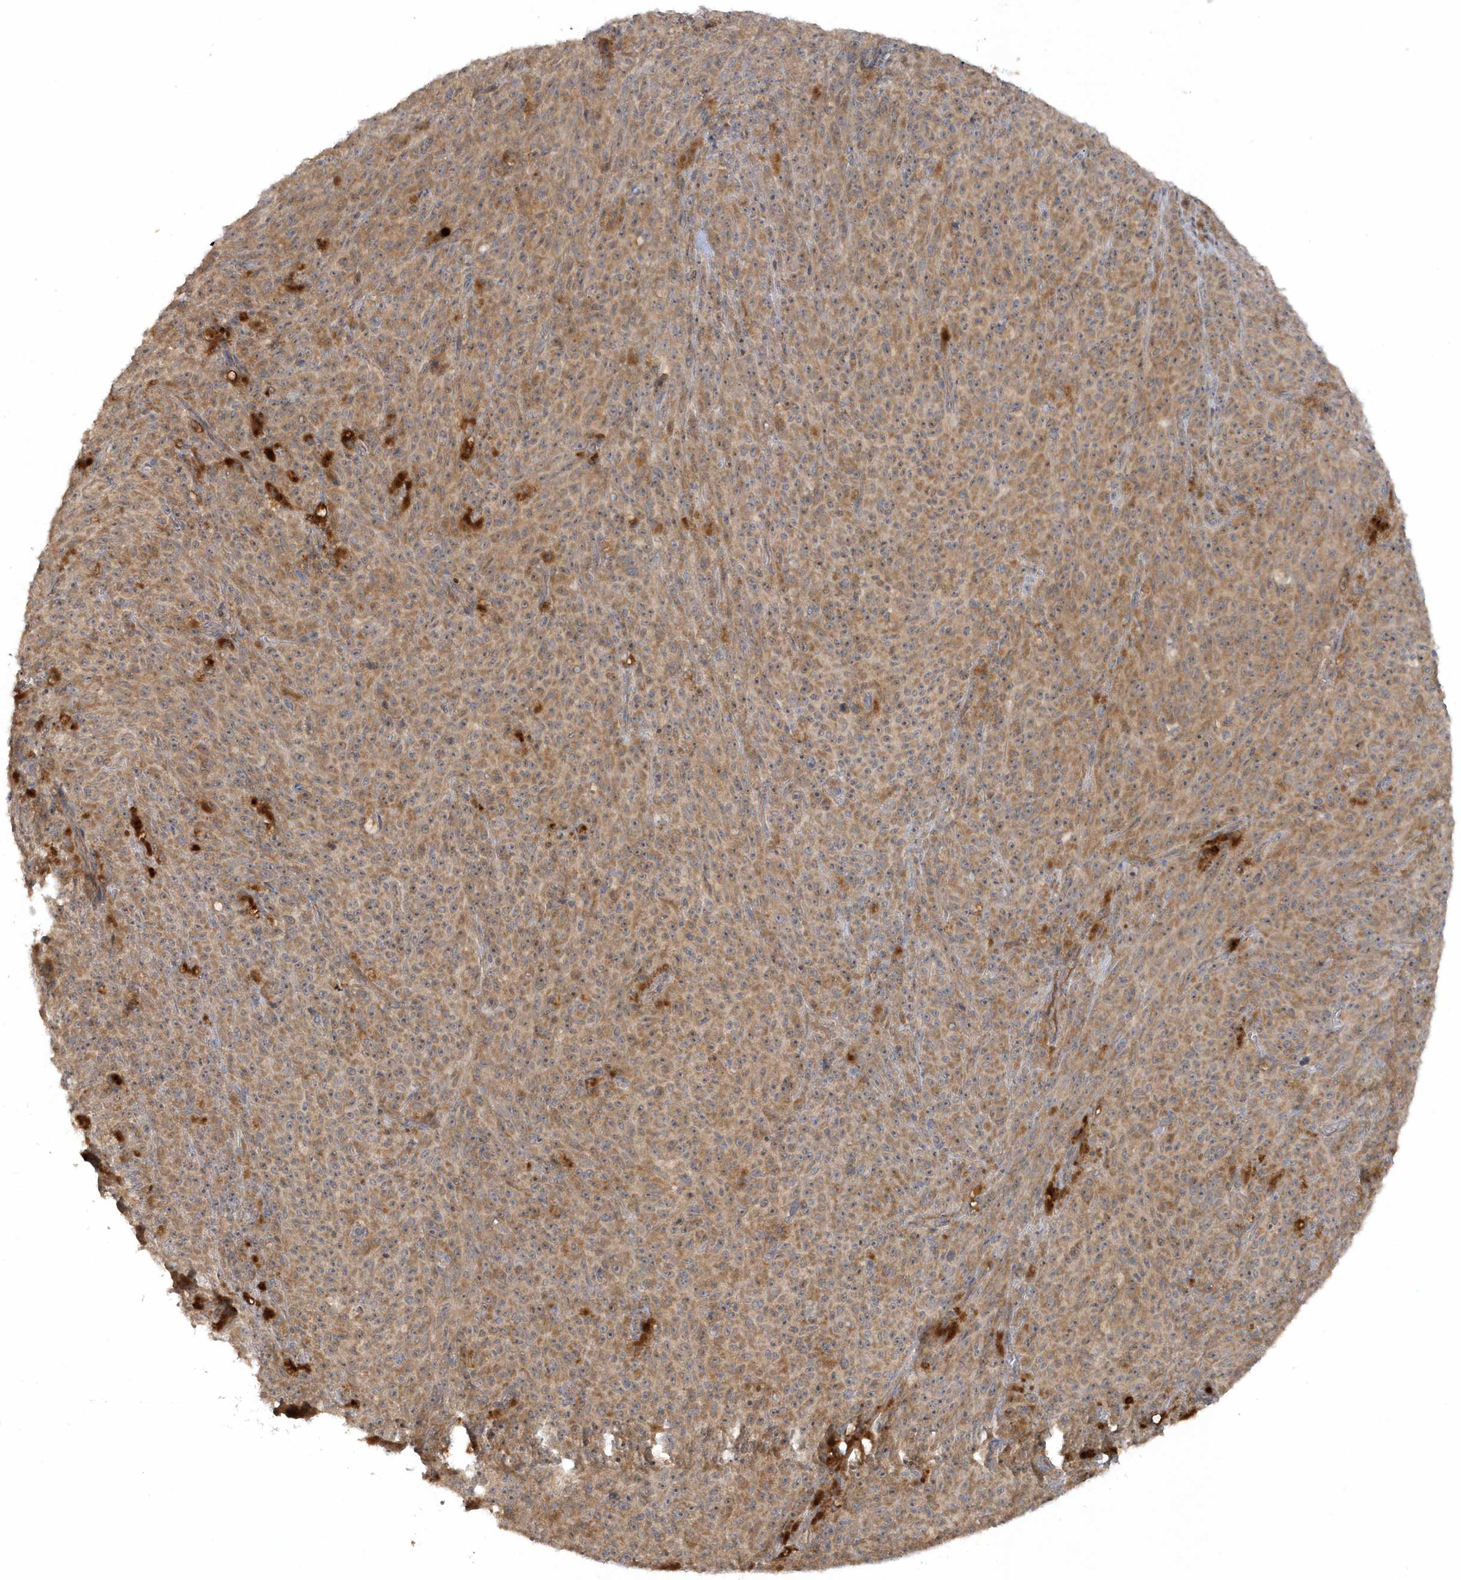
{"staining": {"intensity": "moderate", "quantity": ">75%", "location": "cytoplasmic/membranous"}, "tissue": "melanoma", "cell_type": "Tumor cells", "image_type": "cancer", "snomed": [{"axis": "morphology", "description": "Malignant melanoma, NOS"}, {"axis": "topography", "description": "Skin"}], "caption": "Melanoma tissue reveals moderate cytoplasmic/membranous expression in about >75% of tumor cells, visualized by immunohistochemistry. Using DAB (3,3'-diaminobenzidine) (brown) and hematoxylin (blue) stains, captured at high magnification using brightfield microscopy.", "gene": "THG1L", "patient": {"sex": "female", "age": 82}}